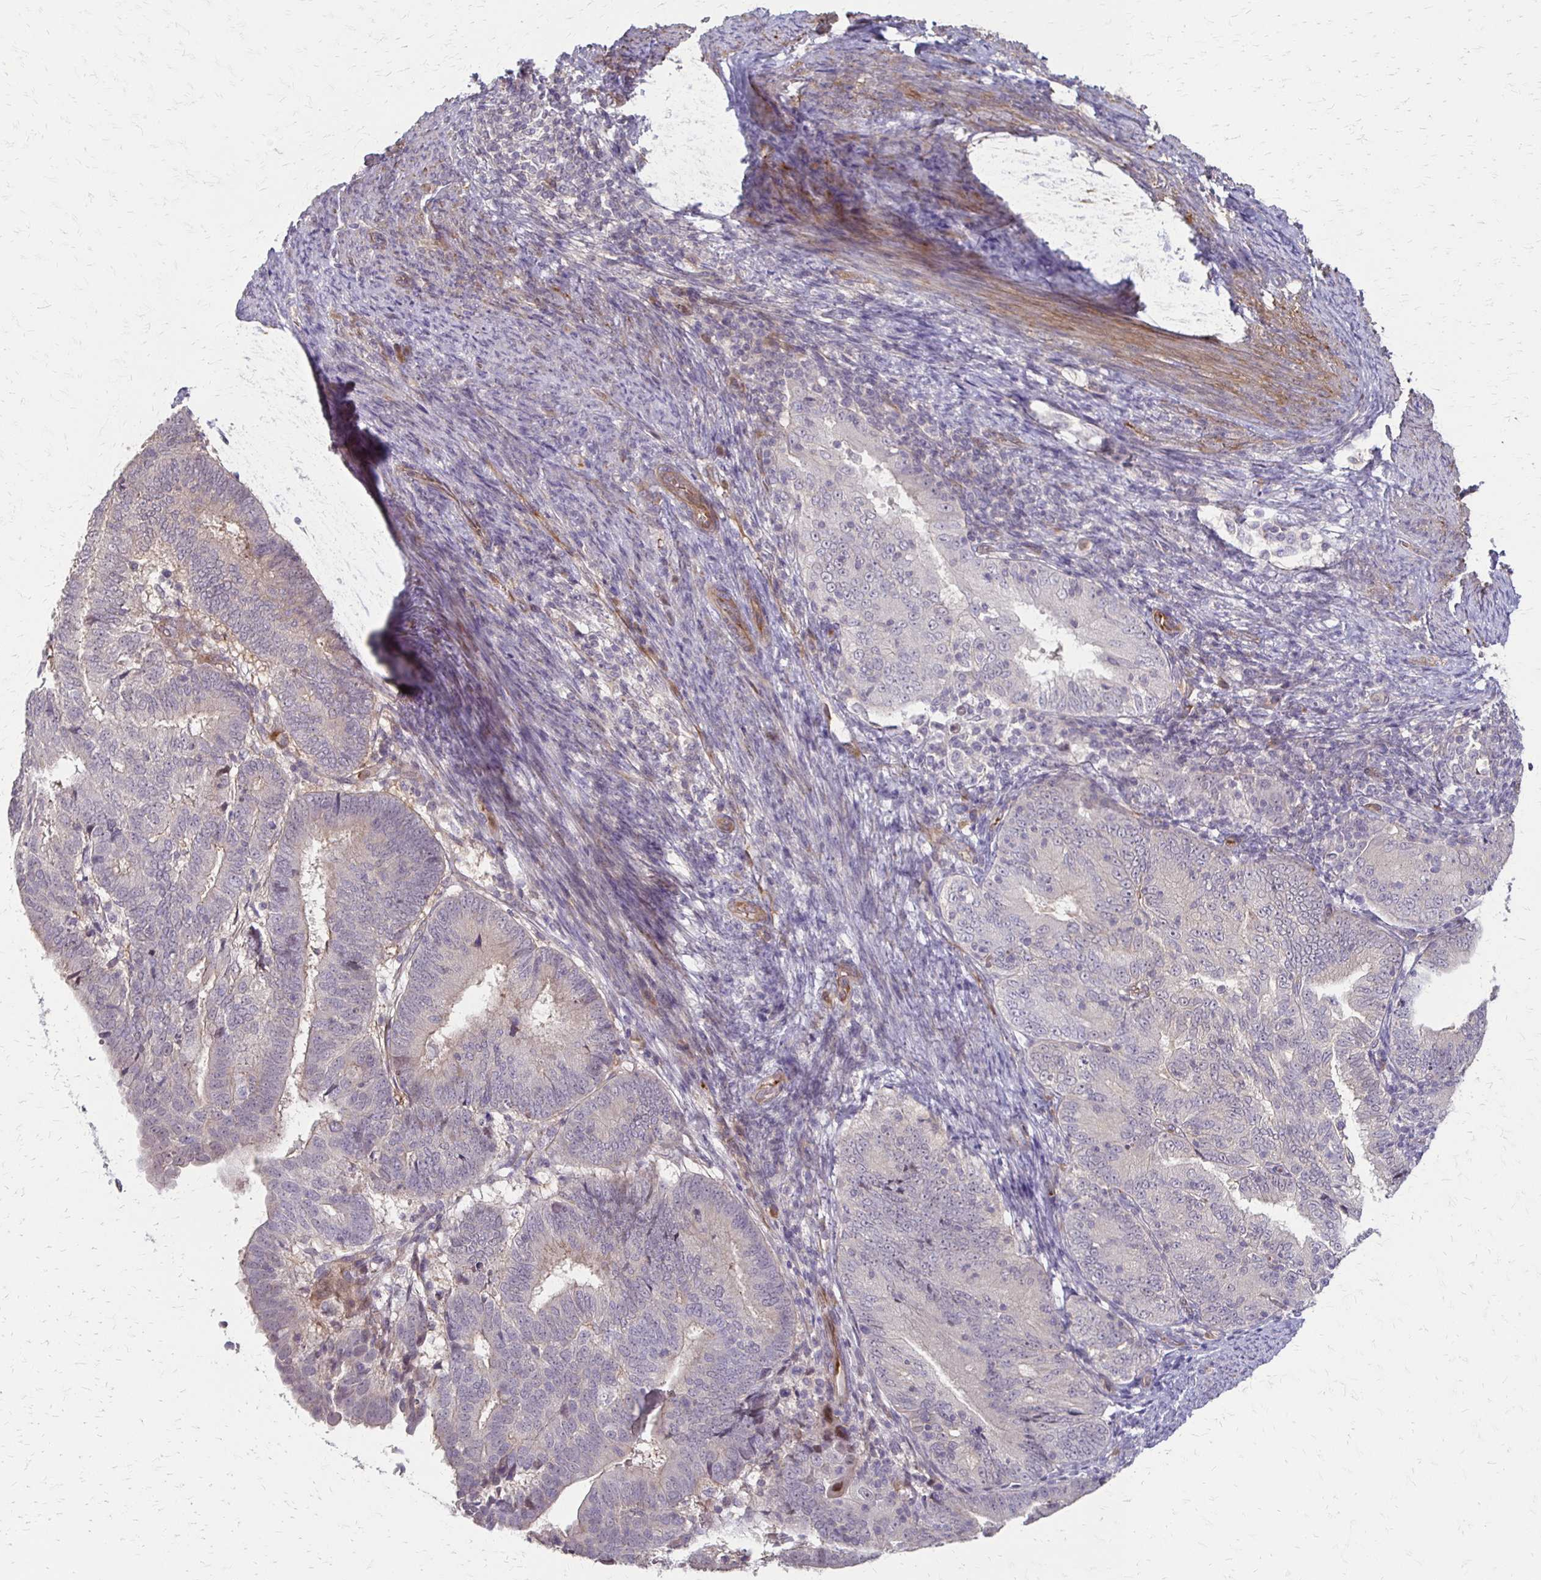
{"staining": {"intensity": "negative", "quantity": "none", "location": "none"}, "tissue": "endometrial cancer", "cell_type": "Tumor cells", "image_type": "cancer", "snomed": [{"axis": "morphology", "description": "Adenocarcinoma, NOS"}, {"axis": "topography", "description": "Endometrium"}], "caption": "The photomicrograph exhibits no significant expression in tumor cells of adenocarcinoma (endometrial).", "gene": "CFL2", "patient": {"sex": "female", "age": 70}}